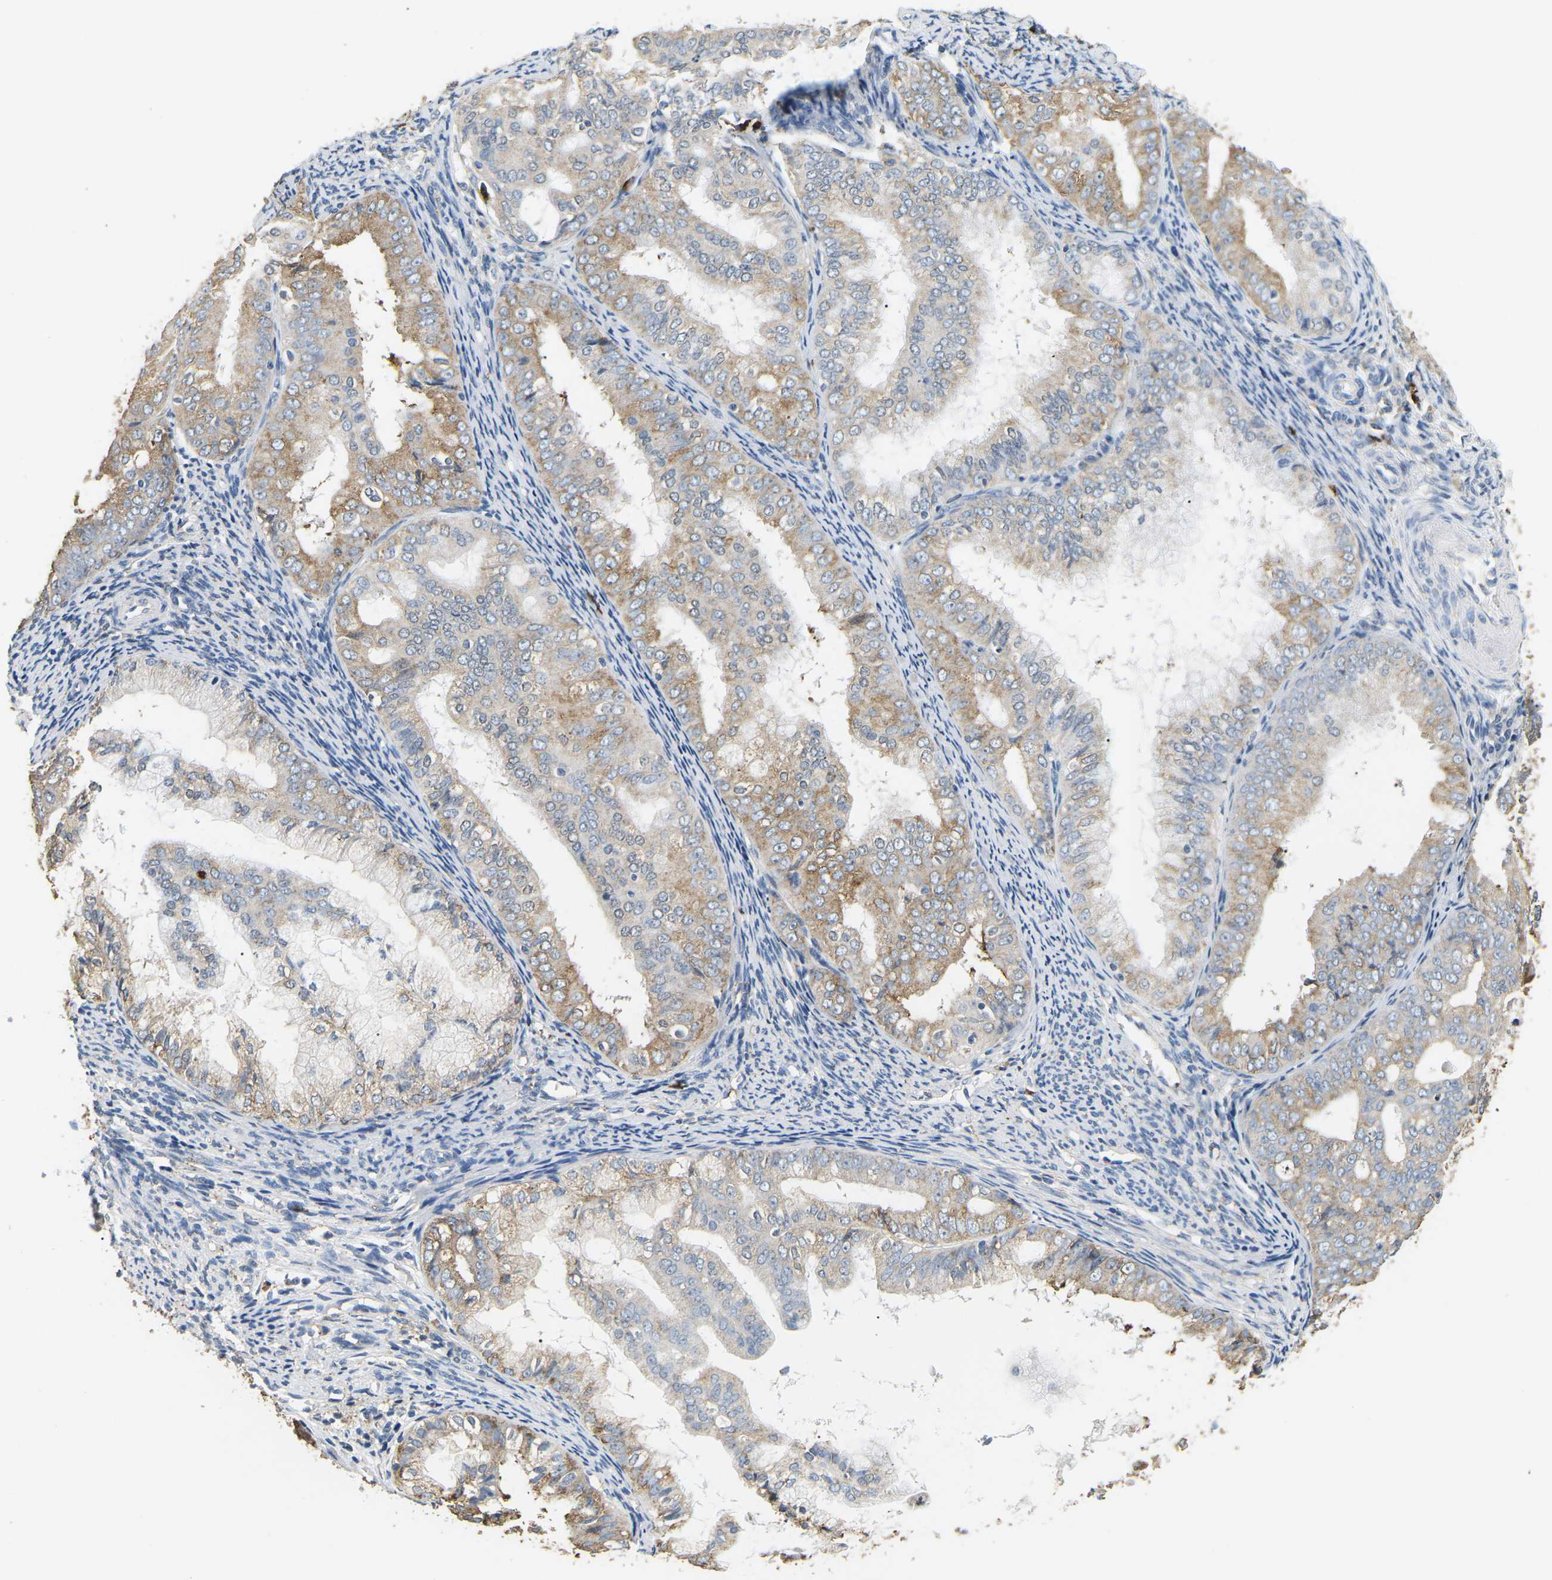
{"staining": {"intensity": "weak", "quantity": ">75%", "location": "cytoplasmic/membranous"}, "tissue": "endometrial cancer", "cell_type": "Tumor cells", "image_type": "cancer", "snomed": [{"axis": "morphology", "description": "Adenocarcinoma, NOS"}, {"axis": "topography", "description": "Endometrium"}], "caption": "IHC staining of endometrial adenocarcinoma, which reveals low levels of weak cytoplasmic/membranous positivity in approximately >75% of tumor cells indicating weak cytoplasmic/membranous protein positivity. The staining was performed using DAB (brown) for protein detection and nuclei were counterstained in hematoxylin (blue).", "gene": "ADM", "patient": {"sex": "female", "age": 63}}